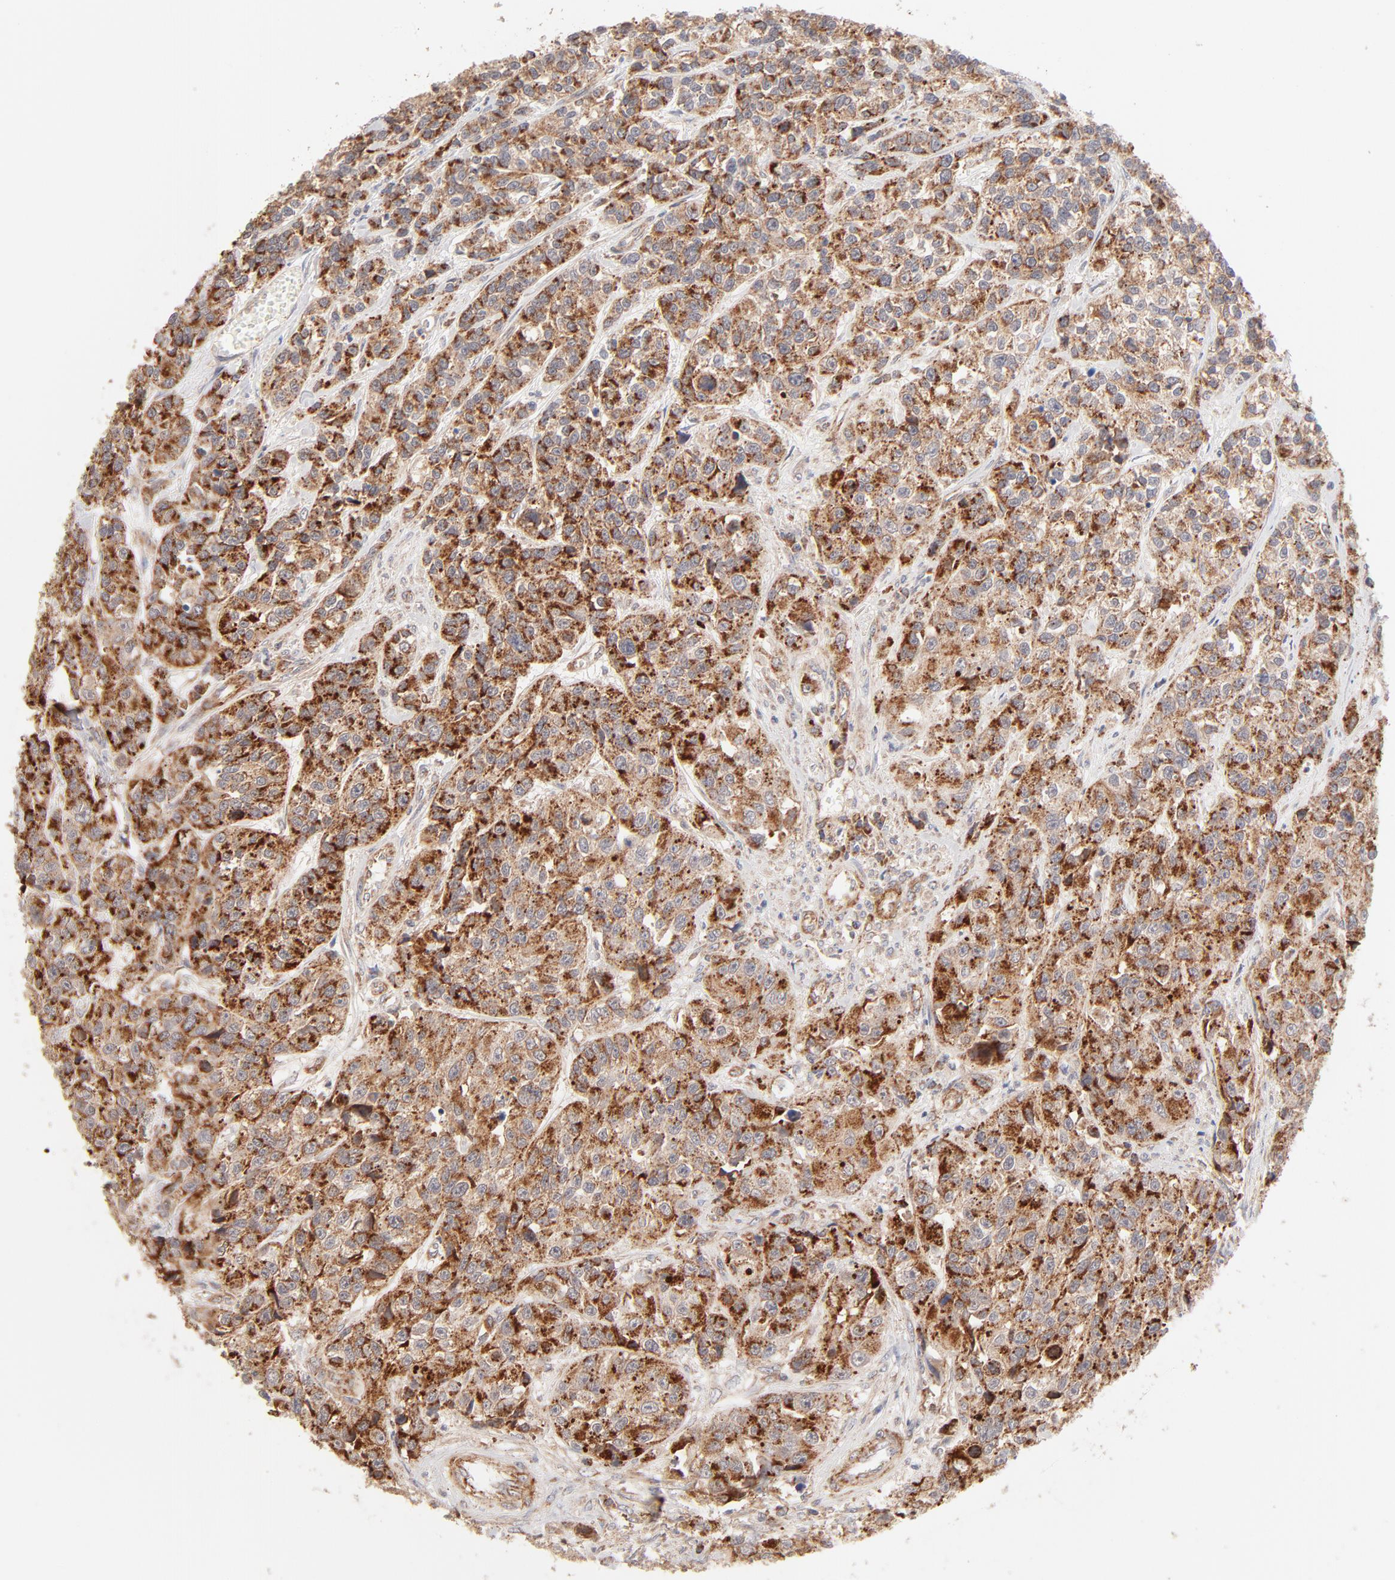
{"staining": {"intensity": "strong", "quantity": ">75%", "location": "cytoplasmic/membranous"}, "tissue": "urothelial cancer", "cell_type": "Tumor cells", "image_type": "cancer", "snomed": [{"axis": "morphology", "description": "Urothelial carcinoma, High grade"}, {"axis": "topography", "description": "Urinary bladder"}], "caption": "Tumor cells reveal high levels of strong cytoplasmic/membranous positivity in about >75% of cells in human urothelial carcinoma (high-grade).", "gene": "CSPG4", "patient": {"sex": "female", "age": 81}}